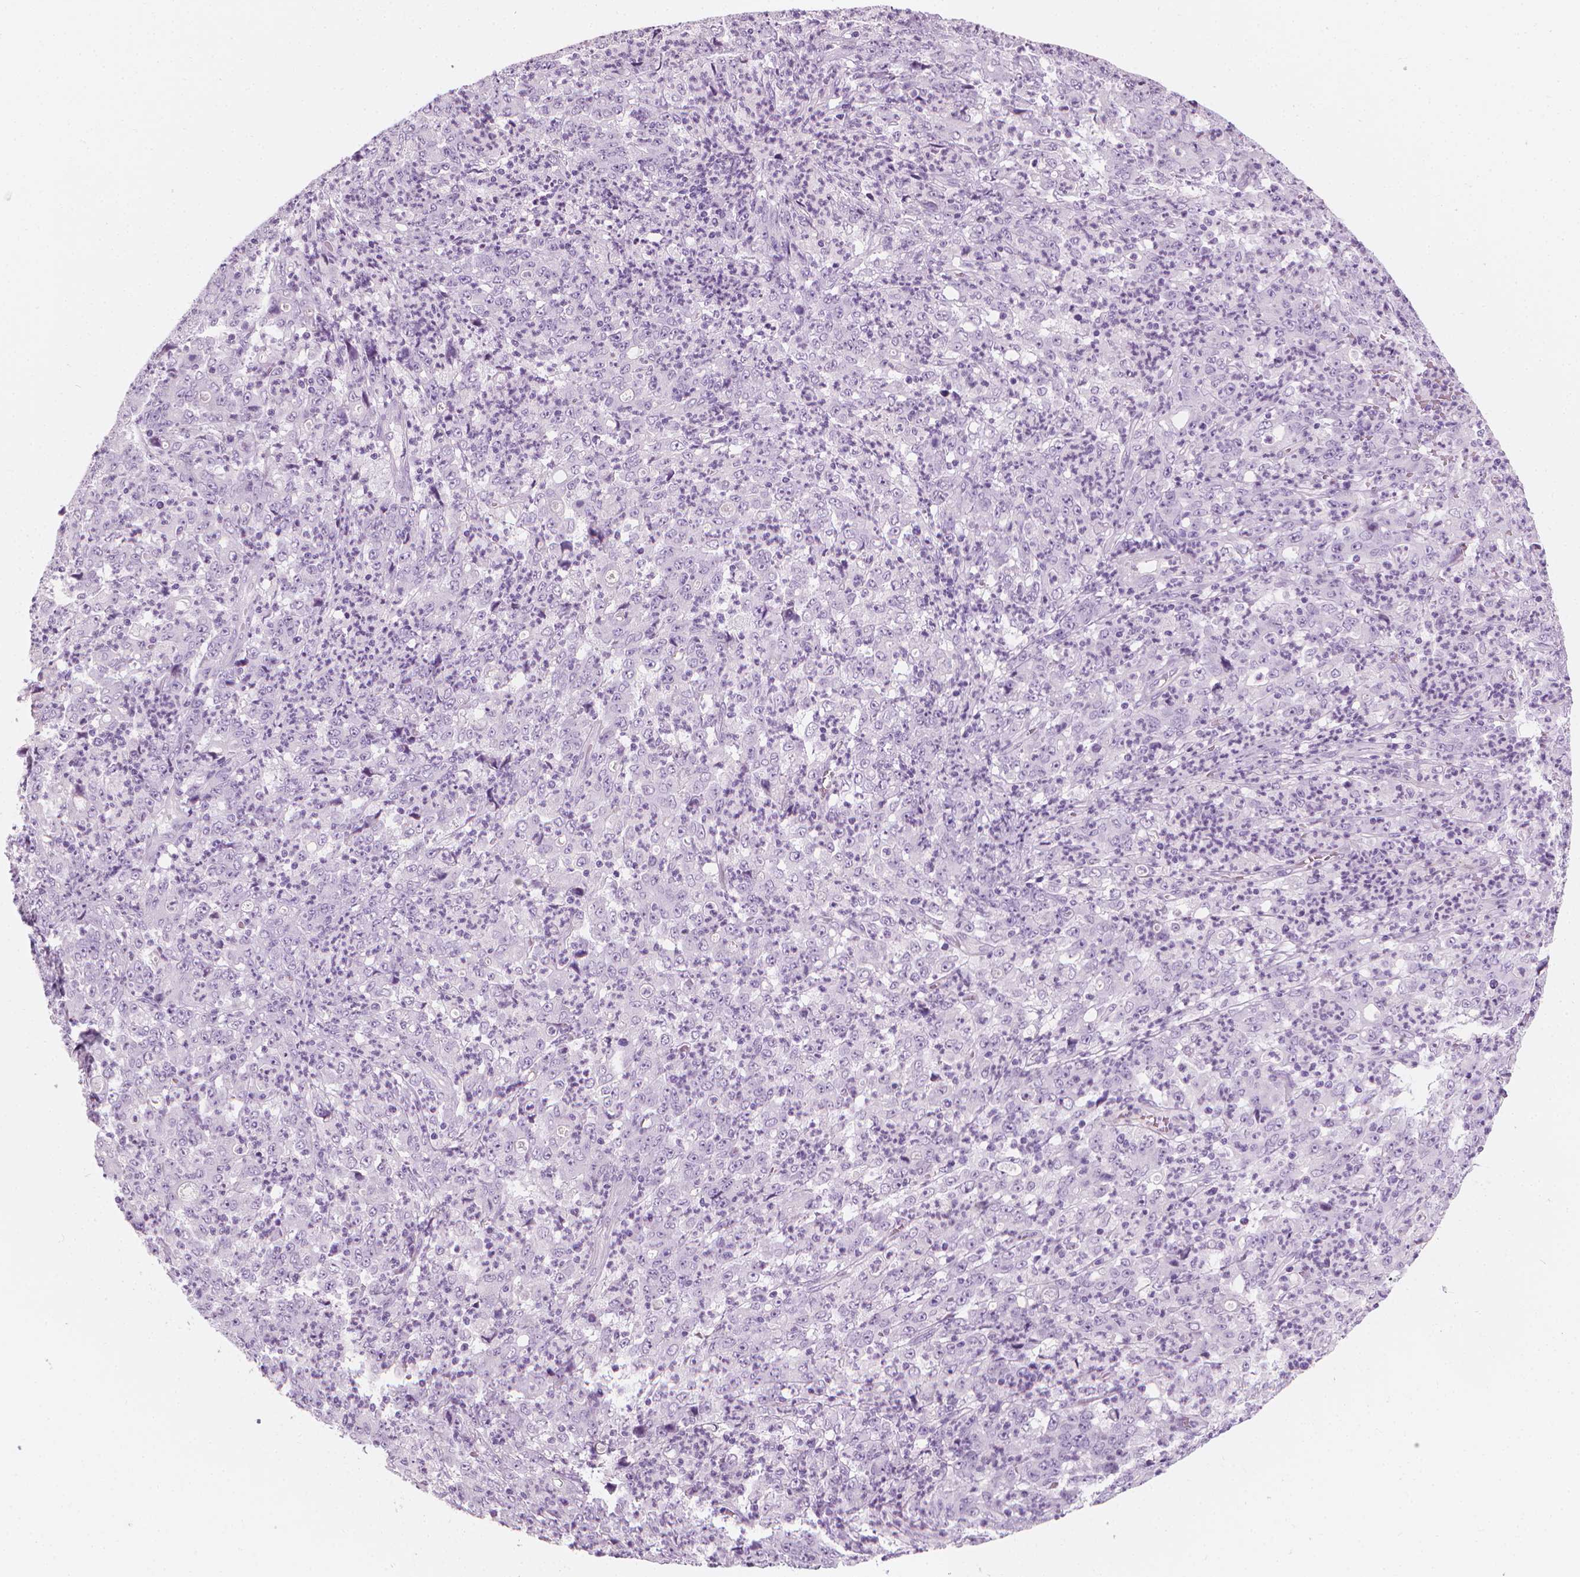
{"staining": {"intensity": "negative", "quantity": "none", "location": "none"}, "tissue": "stomach cancer", "cell_type": "Tumor cells", "image_type": "cancer", "snomed": [{"axis": "morphology", "description": "Adenocarcinoma, NOS"}, {"axis": "topography", "description": "Stomach, lower"}], "caption": "Immunohistochemistry (IHC) image of neoplastic tissue: stomach cancer stained with DAB shows no significant protein expression in tumor cells.", "gene": "SCG3", "patient": {"sex": "female", "age": 71}}